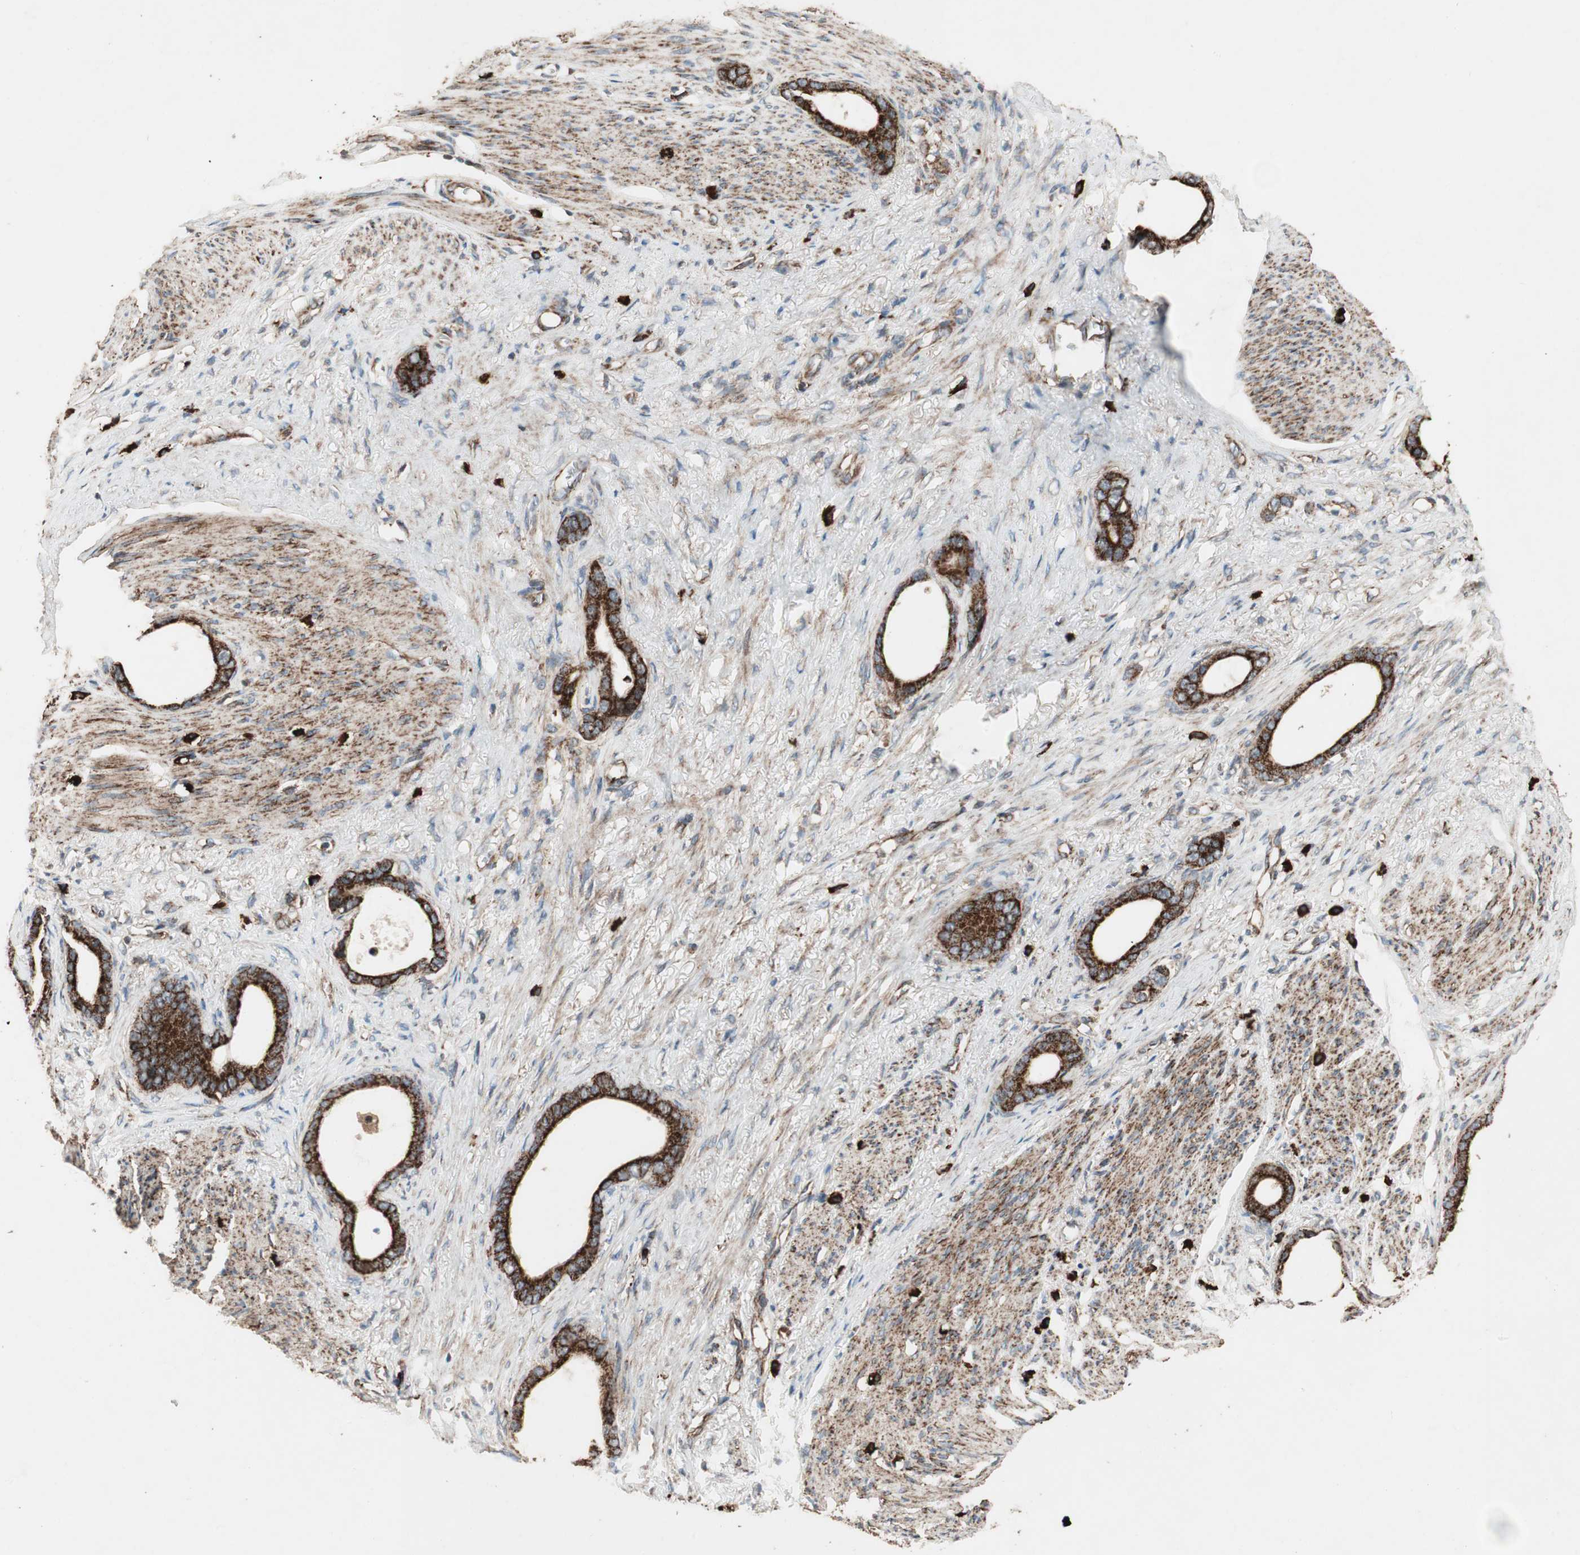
{"staining": {"intensity": "strong", "quantity": ">75%", "location": "cytoplasmic/membranous"}, "tissue": "stomach cancer", "cell_type": "Tumor cells", "image_type": "cancer", "snomed": [{"axis": "morphology", "description": "Adenocarcinoma, NOS"}, {"axis": "topography", "description": "Stomach"}], "caption": "Adenocarcinoma (stomach) stained with a protein marker demonstrates strong staining in tumor cells.", "gene": "AKAP1", "patient": {"sex": "female", "age": 75}}